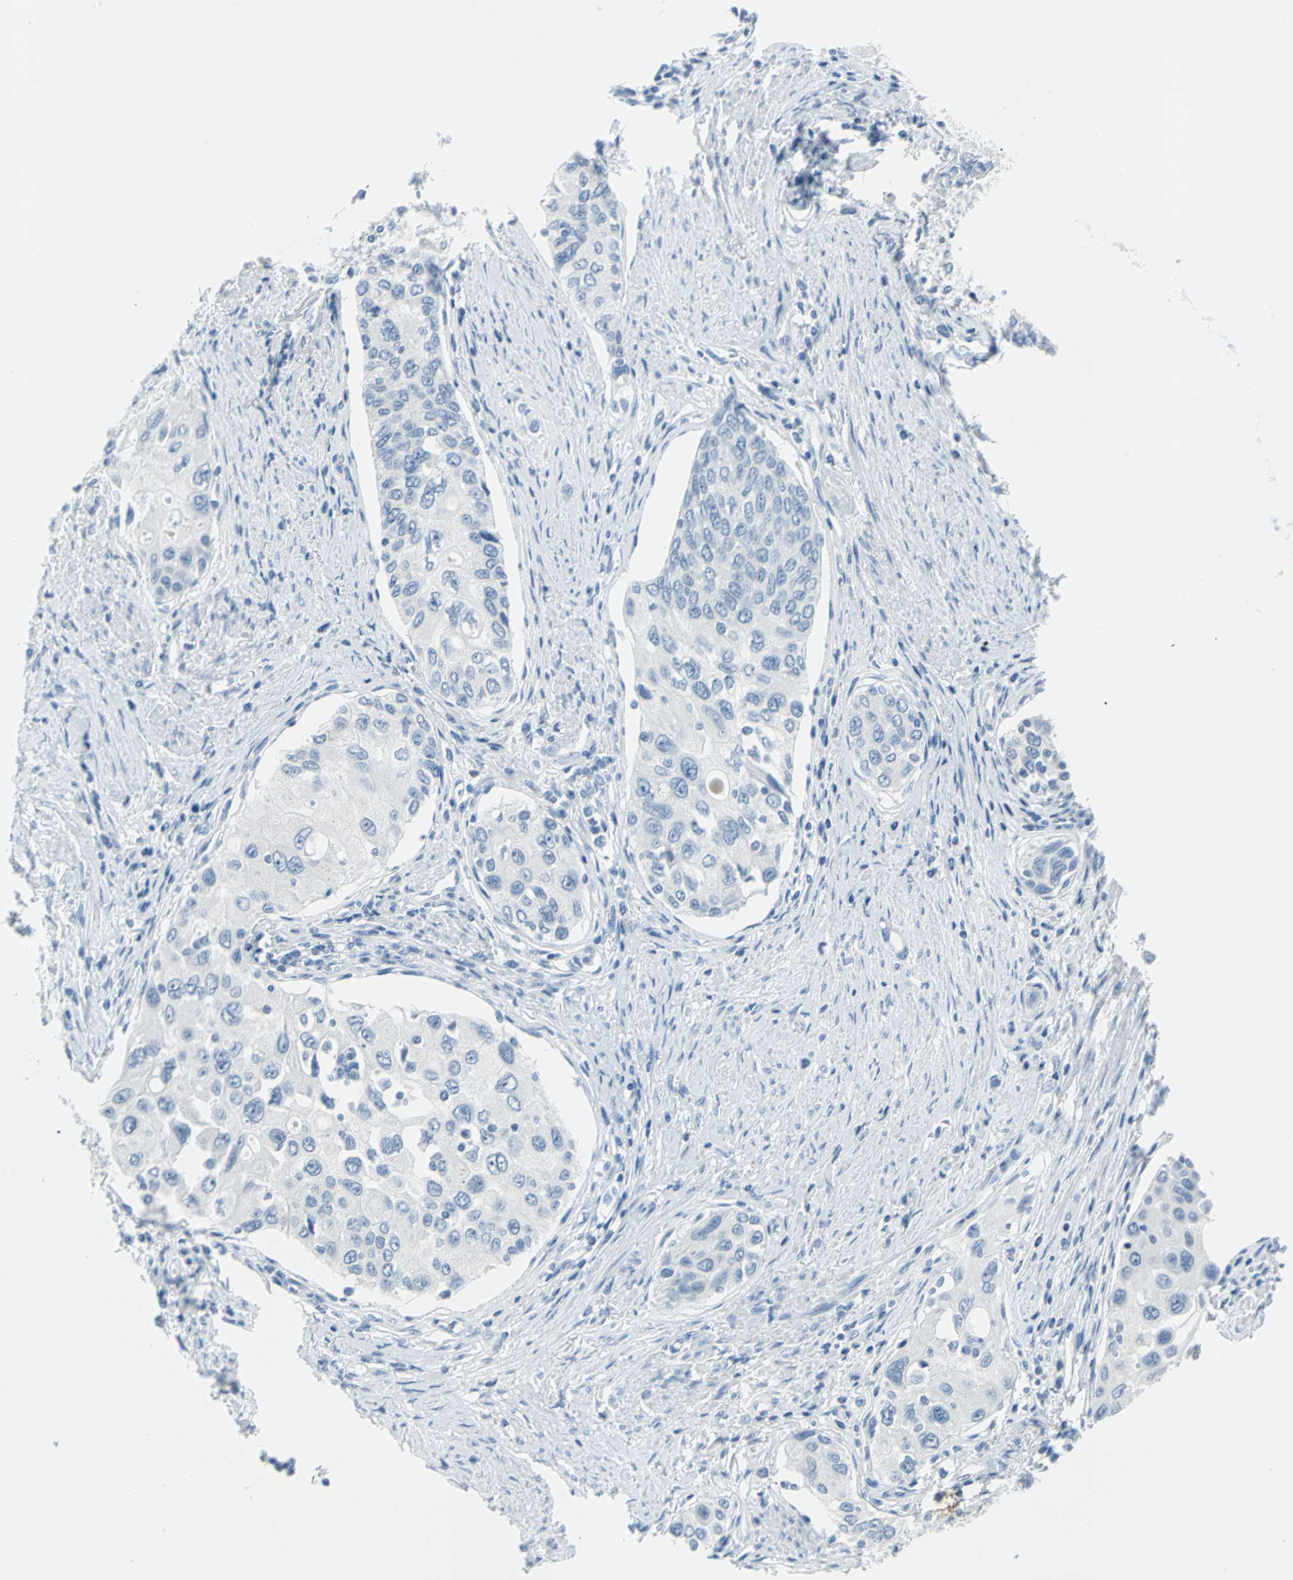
{"staining": {"intensity": "negative", "quantity": "none", "location": "none"}, "tissue": "urothelial cancer", "cell_type": "Tumor cells", "image_type": "cancer", "snomed": [{"axis": "morphology", "description": "Urothelial carcinoma, High grade"}, {"axis": "topography", "description": "Urinary bladder"}], "caption": "DAB immunohistochemical staining of urothelial carcinoma (high-grade) exhibits no significant expression in tumor cells. (DAB (3,3'-diaminobenzidine) IHC, high magnification).", "gene": "DNAI2", "patient": {"sex": "female", "age": 56}}